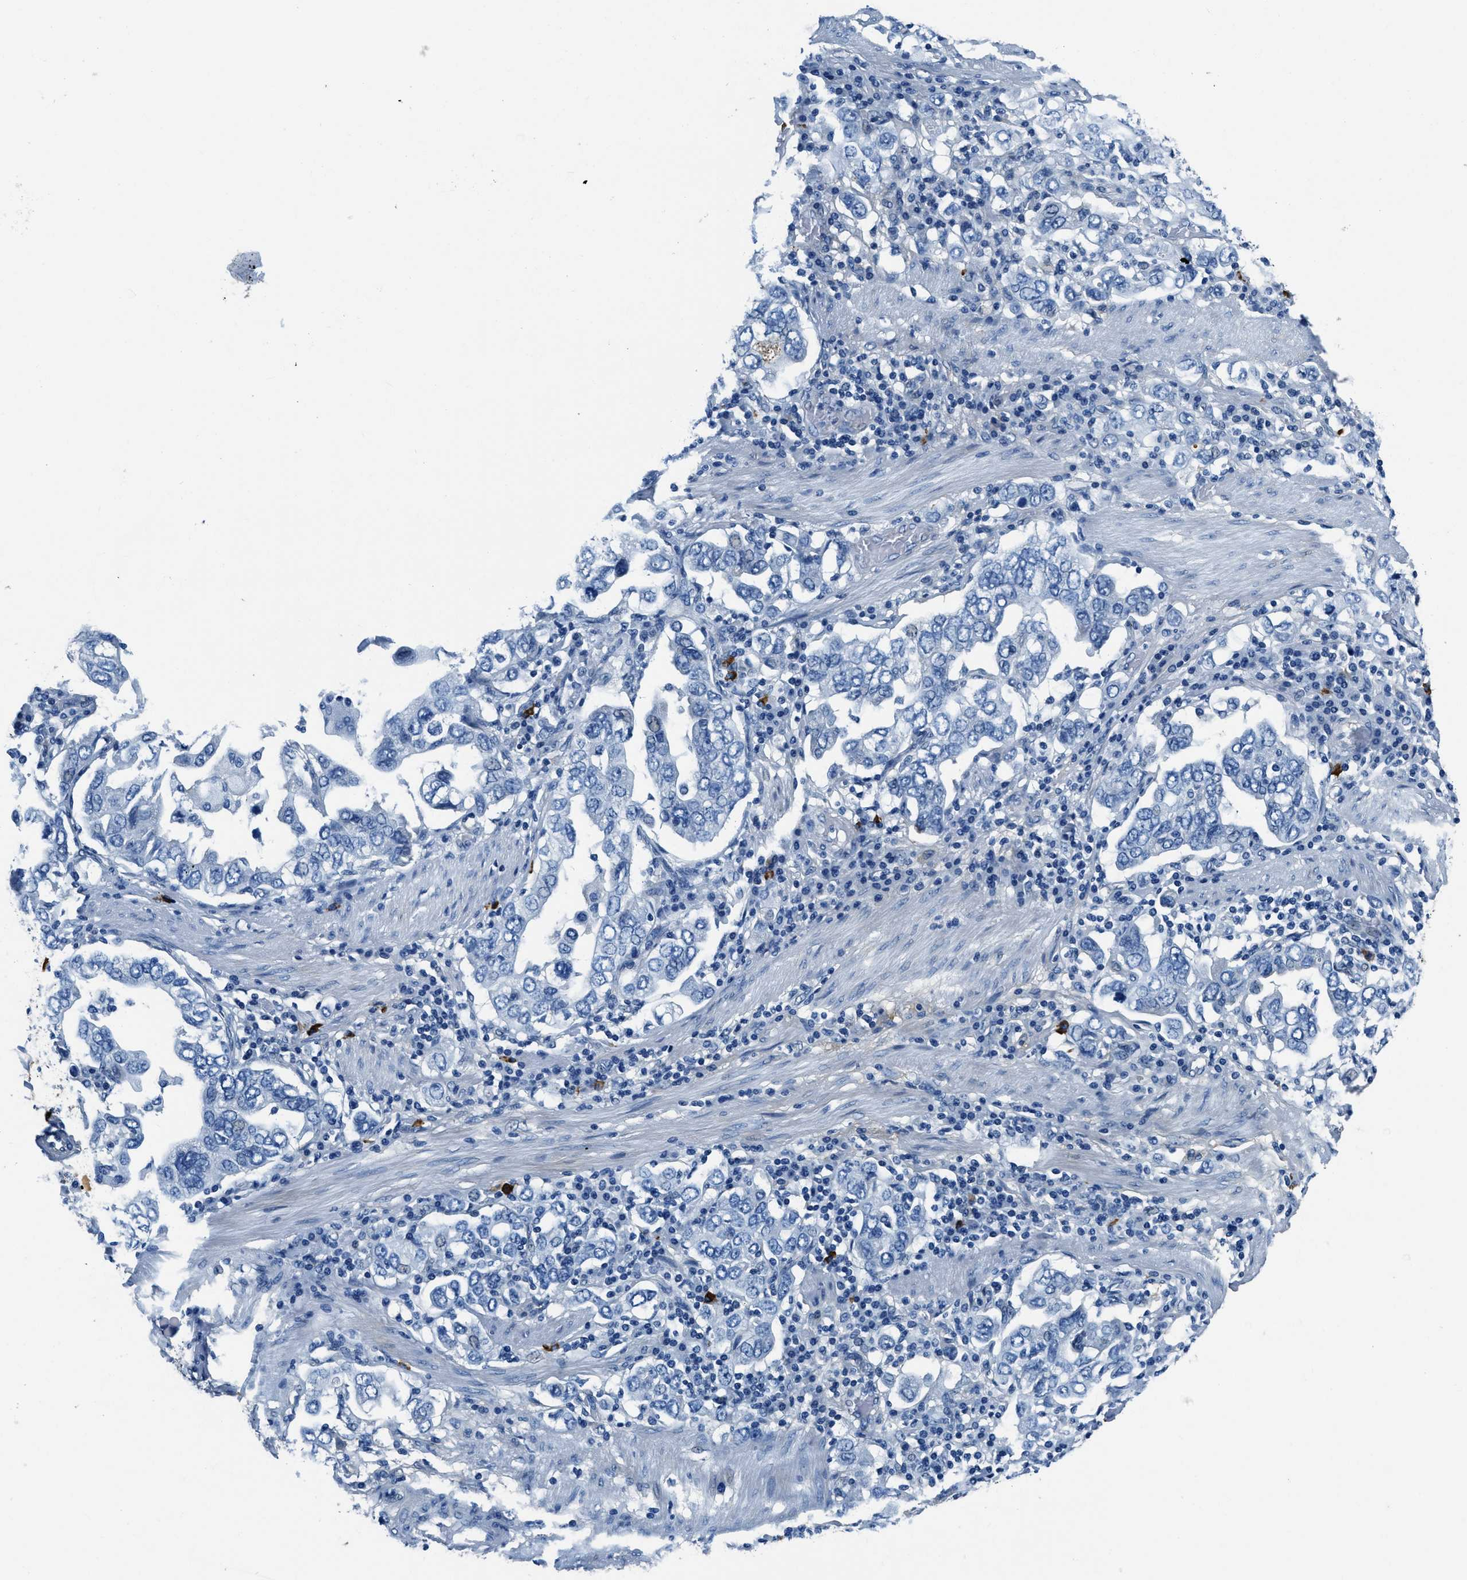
{"staining": {"intensity": "negative", "quantity": "none", "location": "none"}, "tissue": "stomach cancer", "cell_type": "Tumor cells", "image_type": "cancer", "snomed": [{"axis": "morphology", "description": "Adenocarcinoma, NOS"}, {"axis": "topography", "description": "Stomach, upper"}], "caption": "This is a micrograph of immunohistochemistry (IHC) staining of adenocarcinoma (stomach), which shows no positivity in tumor cells.", "gene": "TMEM186", "patient": {"sex": "male", "age": 62}}